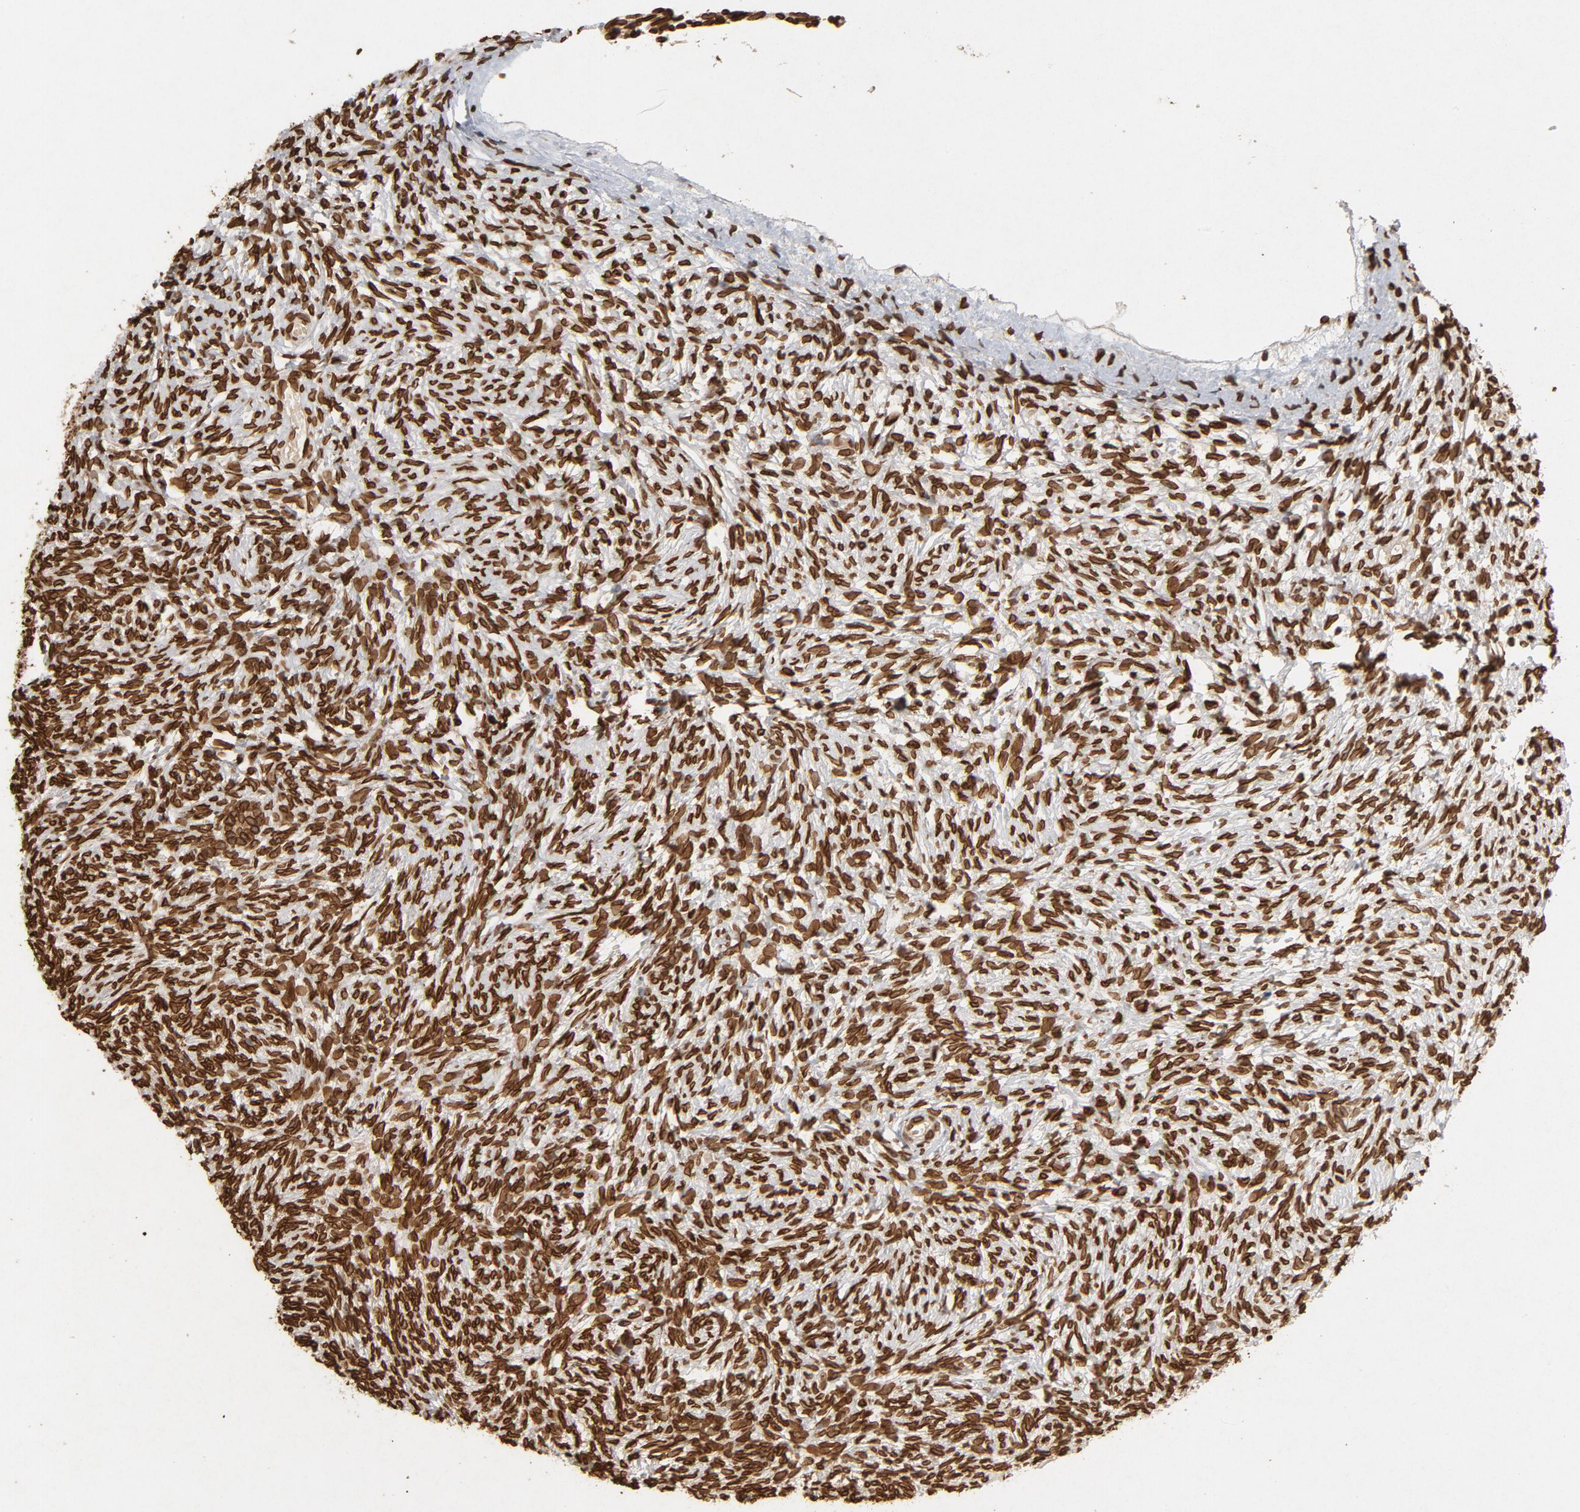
{"staining": {"intensity": "strong", "quantity": ">75%", "location": "cytoplasmic/membranous,nuclear"}, "tissue": "ovary", "cell_type": "Ovarian stroma cells", "image_type": "normal", "snomed": [{"axis": "morphology", "description": "Normal tissue, NOS"}, {"axis": "topography", "description": "Ovary"}], "caption": "Immunohistochemistry of normal human ovary displays high levels of strong cytoplasmic/membranous,nuclear staining in approximately >75% of ovarian stroma cells. Ihc stains the protein of interest in brown and the nuclei are stained blue.", "gene": "LMNA", "patient": {"sex": "female", "age": 35}}